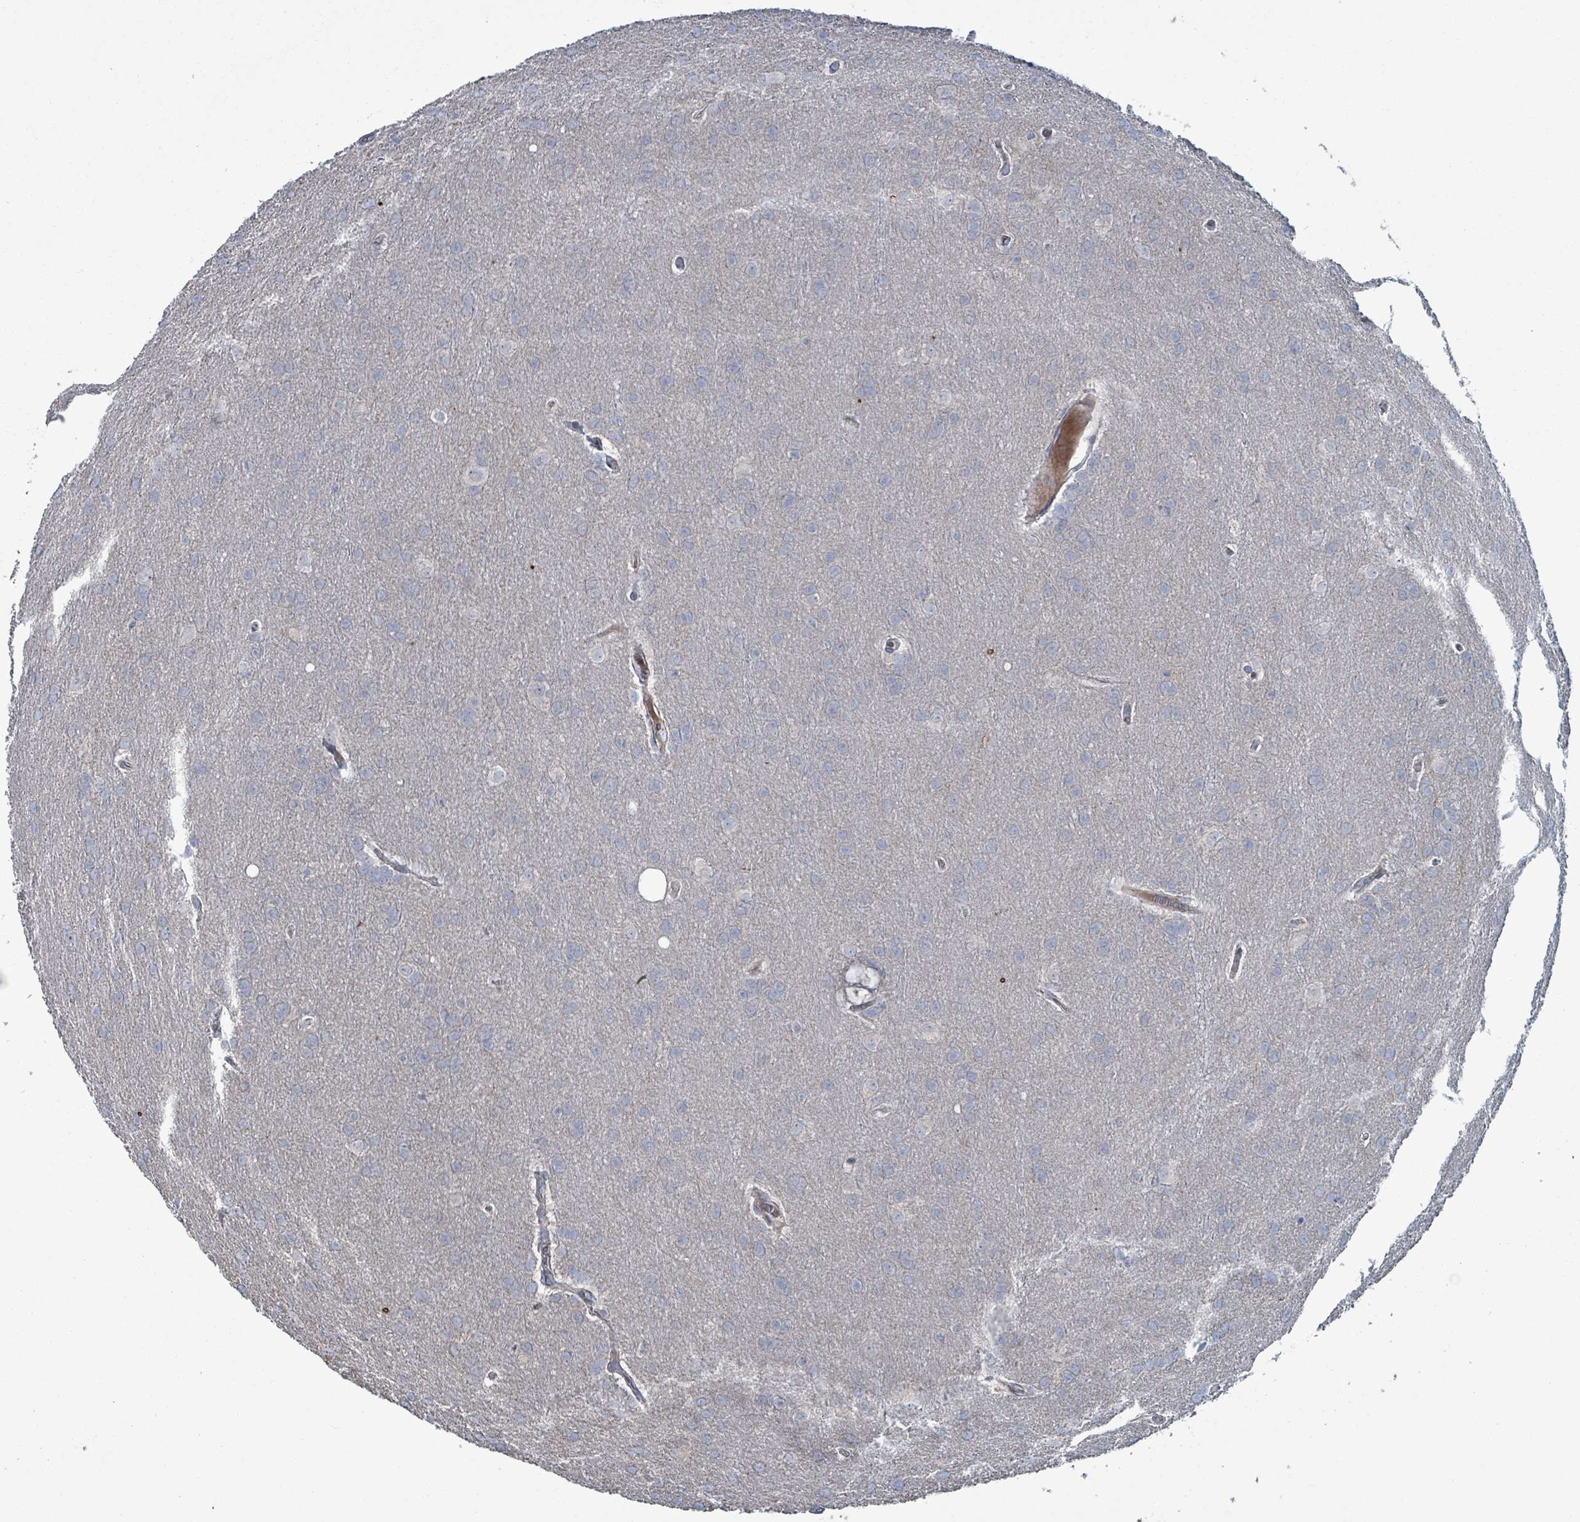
{"staining": {"intensity": "negative", "quantity": "none", "location": "none"}, "tissue": "glioma", "cell_type": "Tumor cells", "image_type": "cancer", "snomed": [{"axis": "morphology", "description": "Glioma, malignant, Low grade"}, {"axis": "topography", "description": "Brain"}], "caption": "This photomicrograph is of low-grade glioma (malignant) stained with IHC to label a protein in brown with the nuclei are counter-stained blue. There is no staining in tumor cells.", "gene": "TAAR5", "patient": {"sex": "female", "age": 32}}